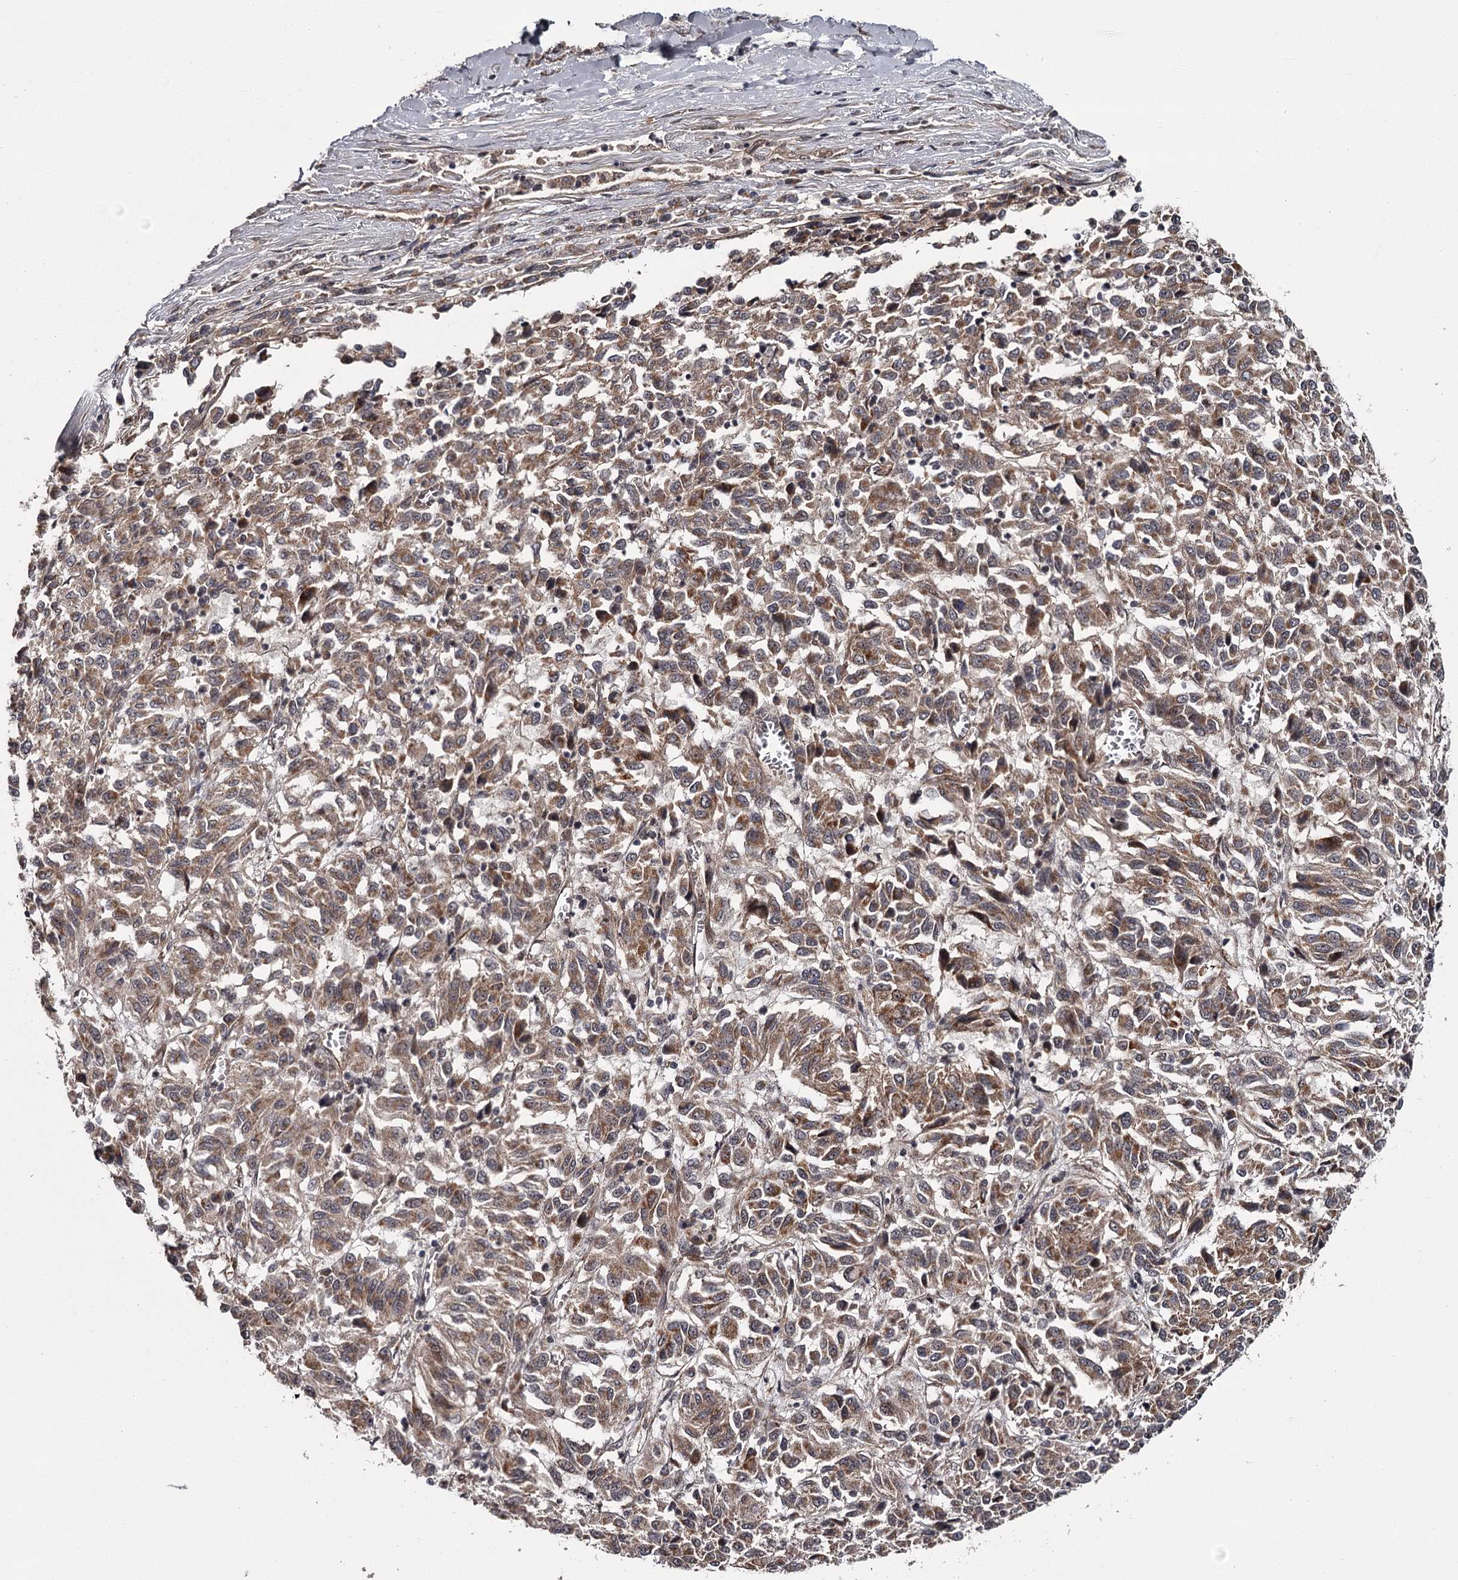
{"staining": {"intensity": "moderate", "quantity": ">75%", "location": "cytoplasmic/membranous"}, "tissue": "melanoma", "cell_type": "Tumor cells", "image_type": "cancer", "snomed": [{"axis": "morphology", "description": "Malignant melanoma, Metastatic site"}, {"axis": "topography", "description": "Lung"}], "caption": "This is a micrograph of immunohistochemistry staining of malignant melanoma (metastatic site), which shows moderate positivity in the cytoplasmic/membranous of tumor cells.", "gene": "CDC42EP2", "patient": {"sex": "male", "age": 64}}